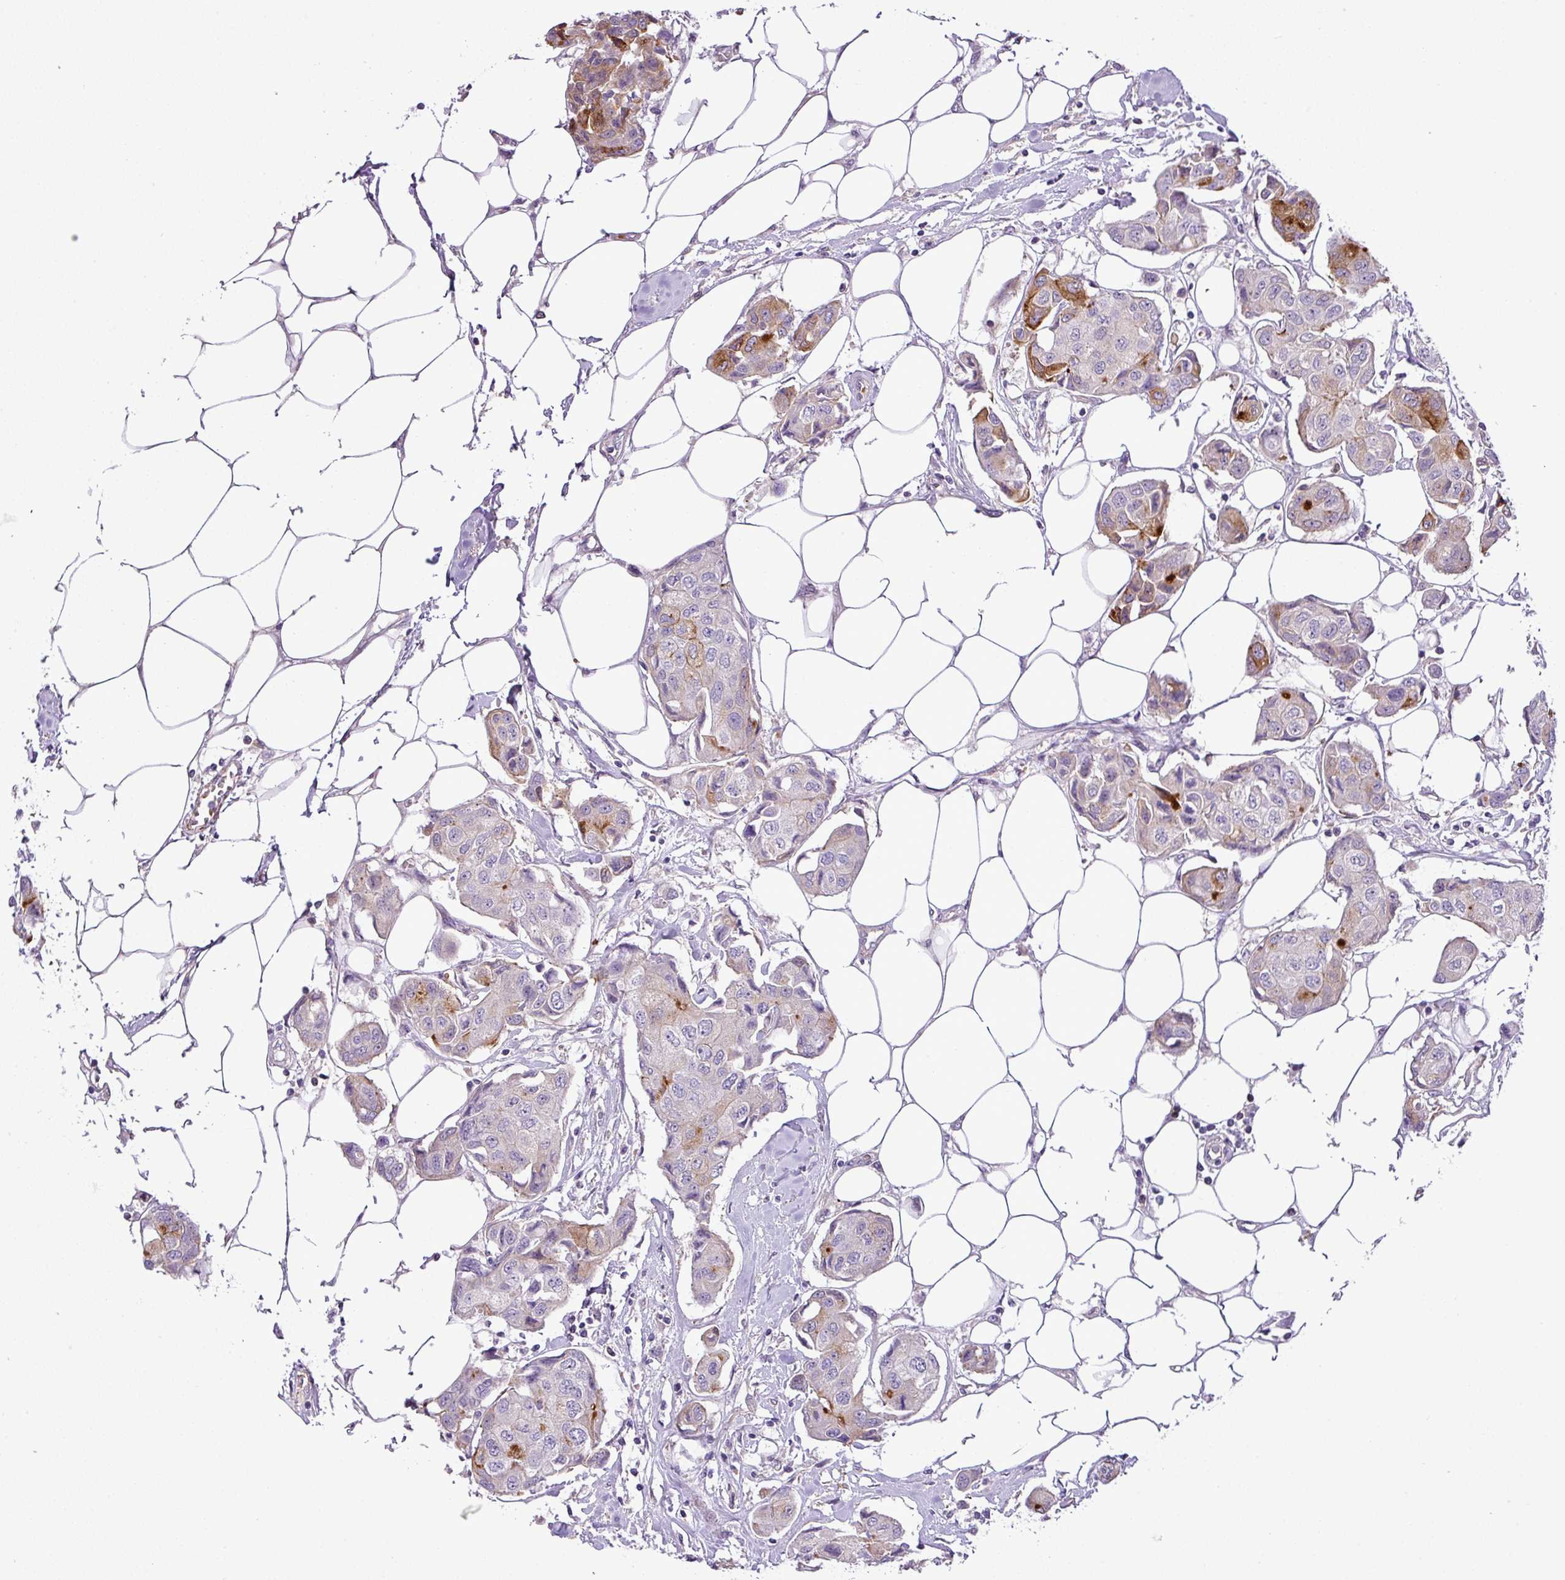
{"staining": {"intensity": "moderate", "quantity": "<25%", "location": "cytoplasmic/membranous"}, "tissue": "breast cancer", "cell_type": "Tumor cells", "image_type": "cancer", "snomed": [{"axis": "morphology", "description": "Duct carcinoma"}, {"axis": "topography", "description": "Breast"}, {"axis": "topography", "description": "Lymph node"}], "caption": "Infiltrating ductal carcinoma (breast) stained for a protein (brown) shows moderate cytoplasmic/membranous positive positivity in approximately <25% of tumor cells.", "gene": "NBEAL2", "patient": {"sex": "female", "age": 80}}